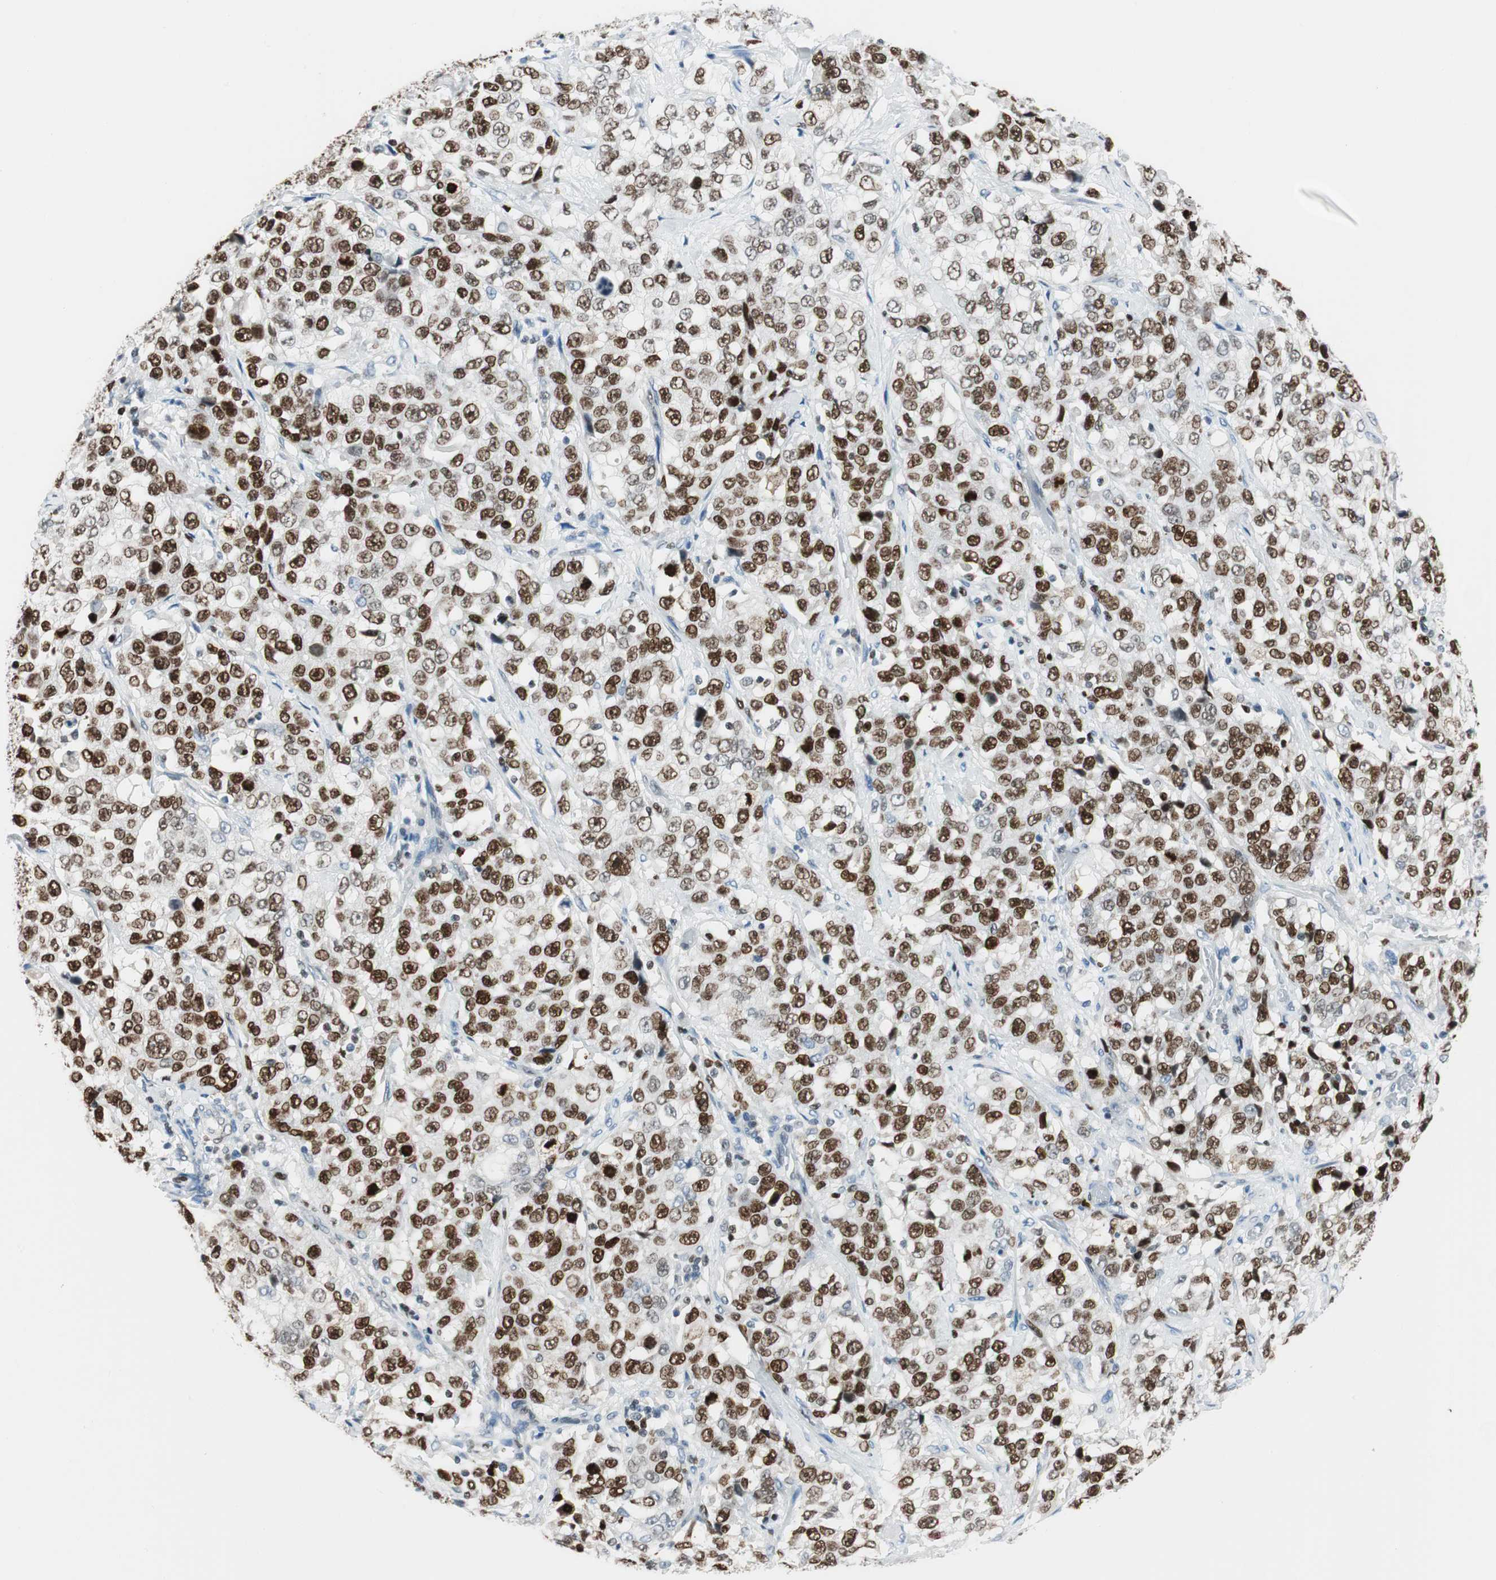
{"staining": {"intensity": "strong", "quantity": ">75%", "location": "nuclear"}, "tissue": "stomach cancer", "cell_type": "Tumor cells", "image_type": "cancer", "snomed": [{"axis": "morphology", "description": "Normal tissue, NOS"}, {"axis": "morphology", "description": "Adenocarcinoma, NOS"}, {"axis": "topography", "description": "Stomach"}], "caption": "Brown immunohistochemical staining in stomach cancer displays strong nuclear staining in approximately >75% of tumor cells.", "gene": "EZH2", "patient": {"sex": "male", "age": 48}}